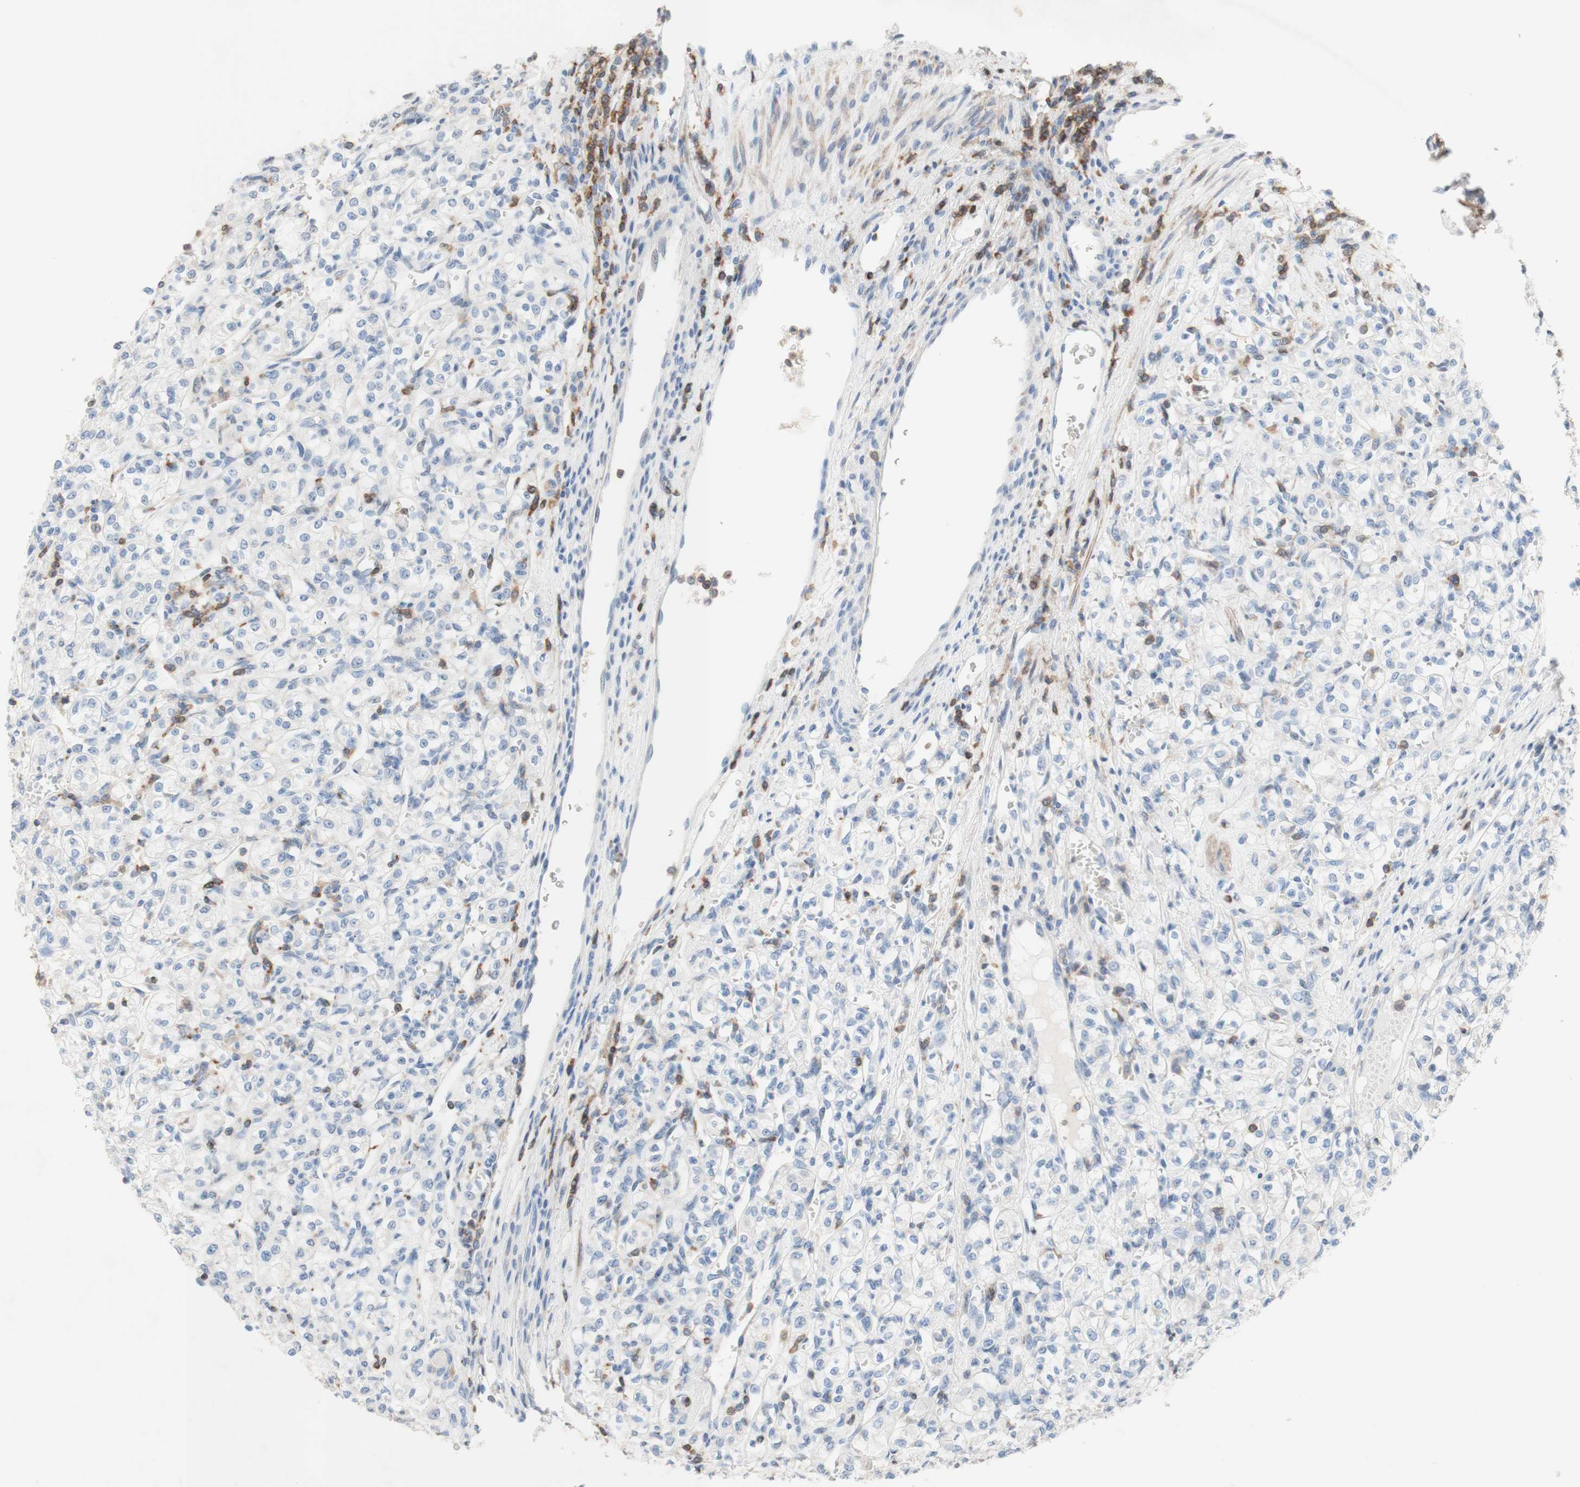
{"staining": {"intensity": "negative", "quantity": "none", "location": "none"}, "tissue": "renal cancer", "cell_type": "Tumor cells", "image_type": "cancer", "snomed": [{"axis": "morphology", "description": "Adenocarcinoma, NOS"}, {"axis": "topography", "description": "Kidney"}], "caption": "Micrograph shows no significant protein positivity in tumor cells of renal cancer (adenocarcinoma).", "gene": "SPINK6", "patient": {"sex": "male", "age": 77}}